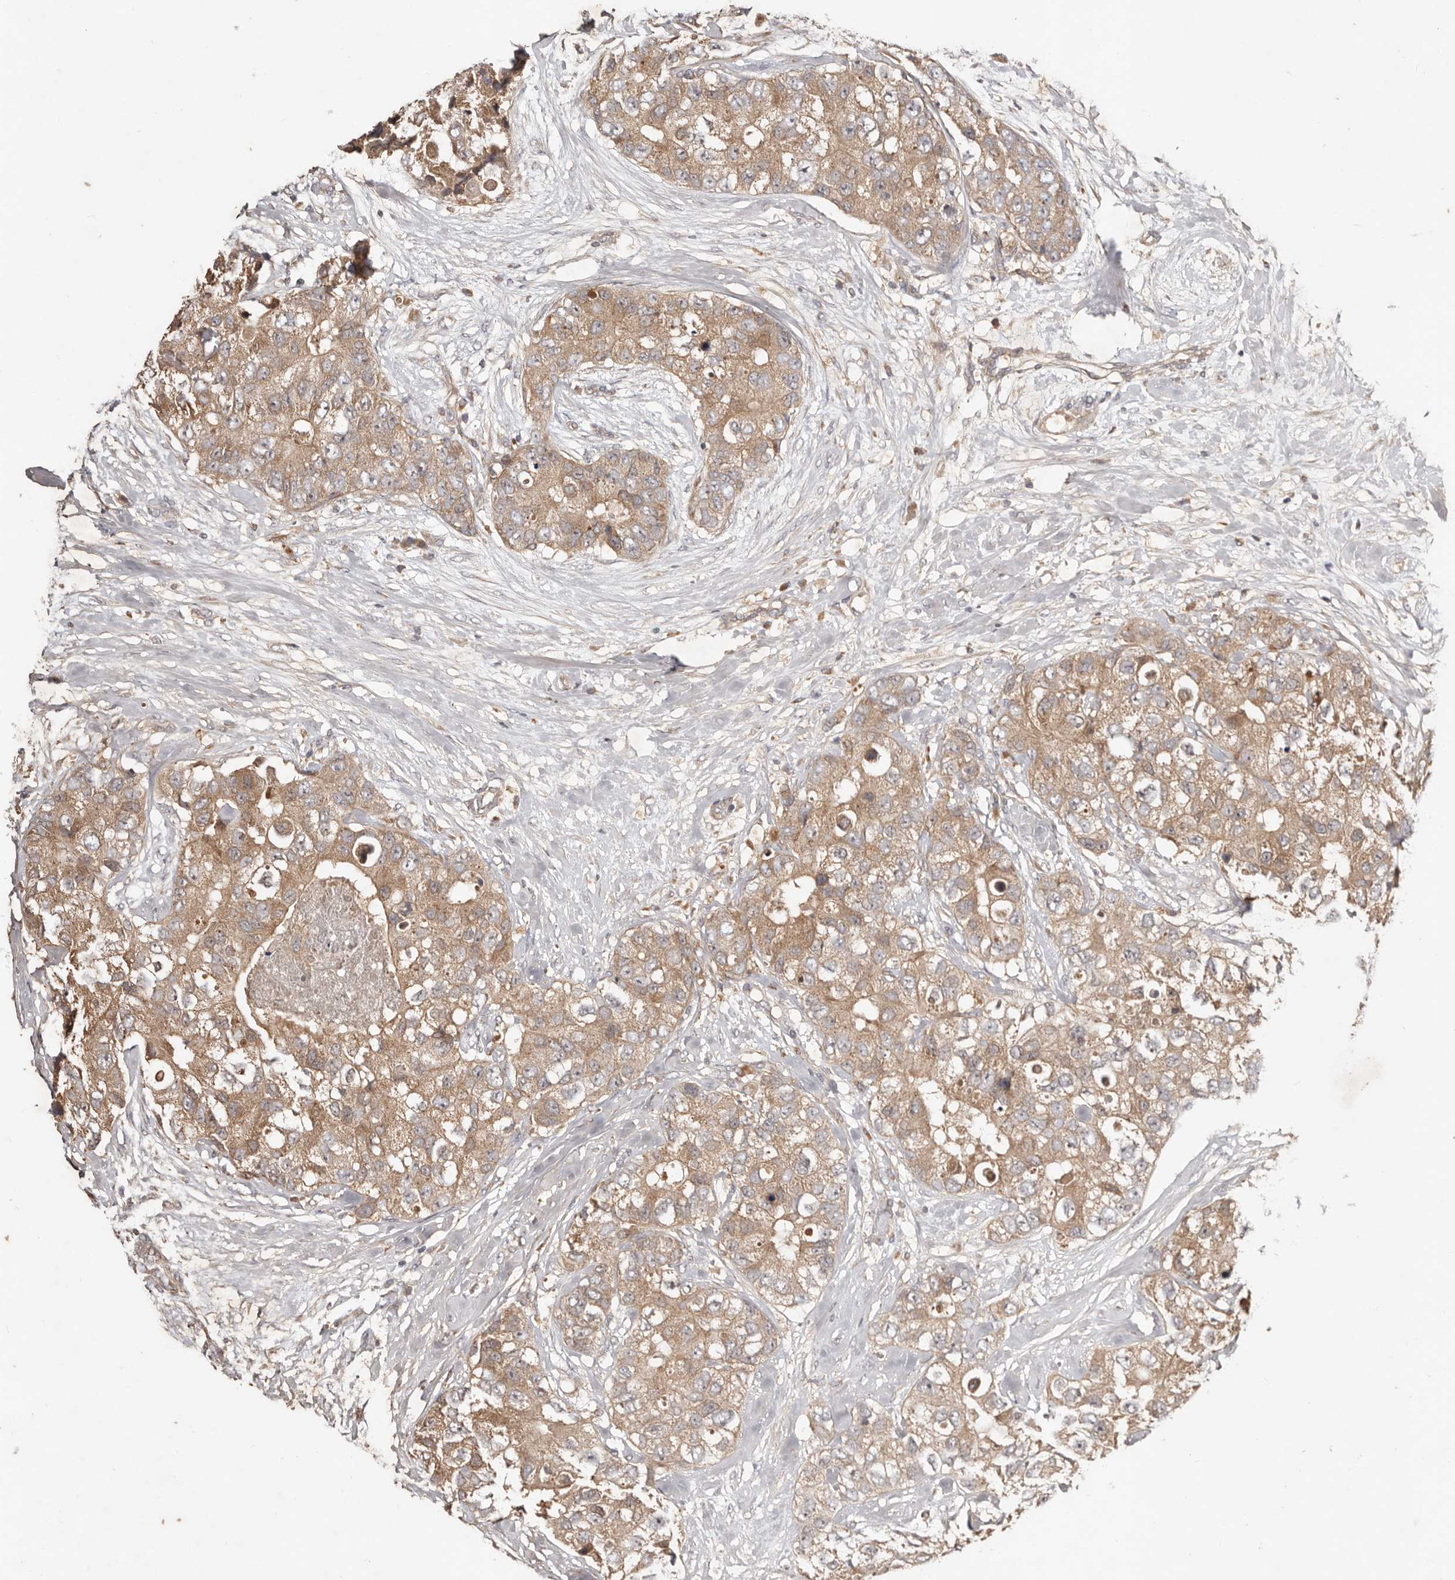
{"staining": {"intensity": "moderate", "quantity": ">75%", "location": "cytoplasmic/membranous,nuclear"}, "tissue": "breast cancer", "cell_type": "Tumor cells", "image_type": "cancer", "snomed": [{"axis": "morphology", "description": "Duct carcinoma"}, {"axis": "topography", "description": "Breast"}], "caption": "Intraductal carcinoma (breast) stained for a protein exhibits moderate cytoplasmic/membranous and nuclear positivity in tumor cells.", "gene": "PKIB", "patient": {"sex": "female", "age": 62}}